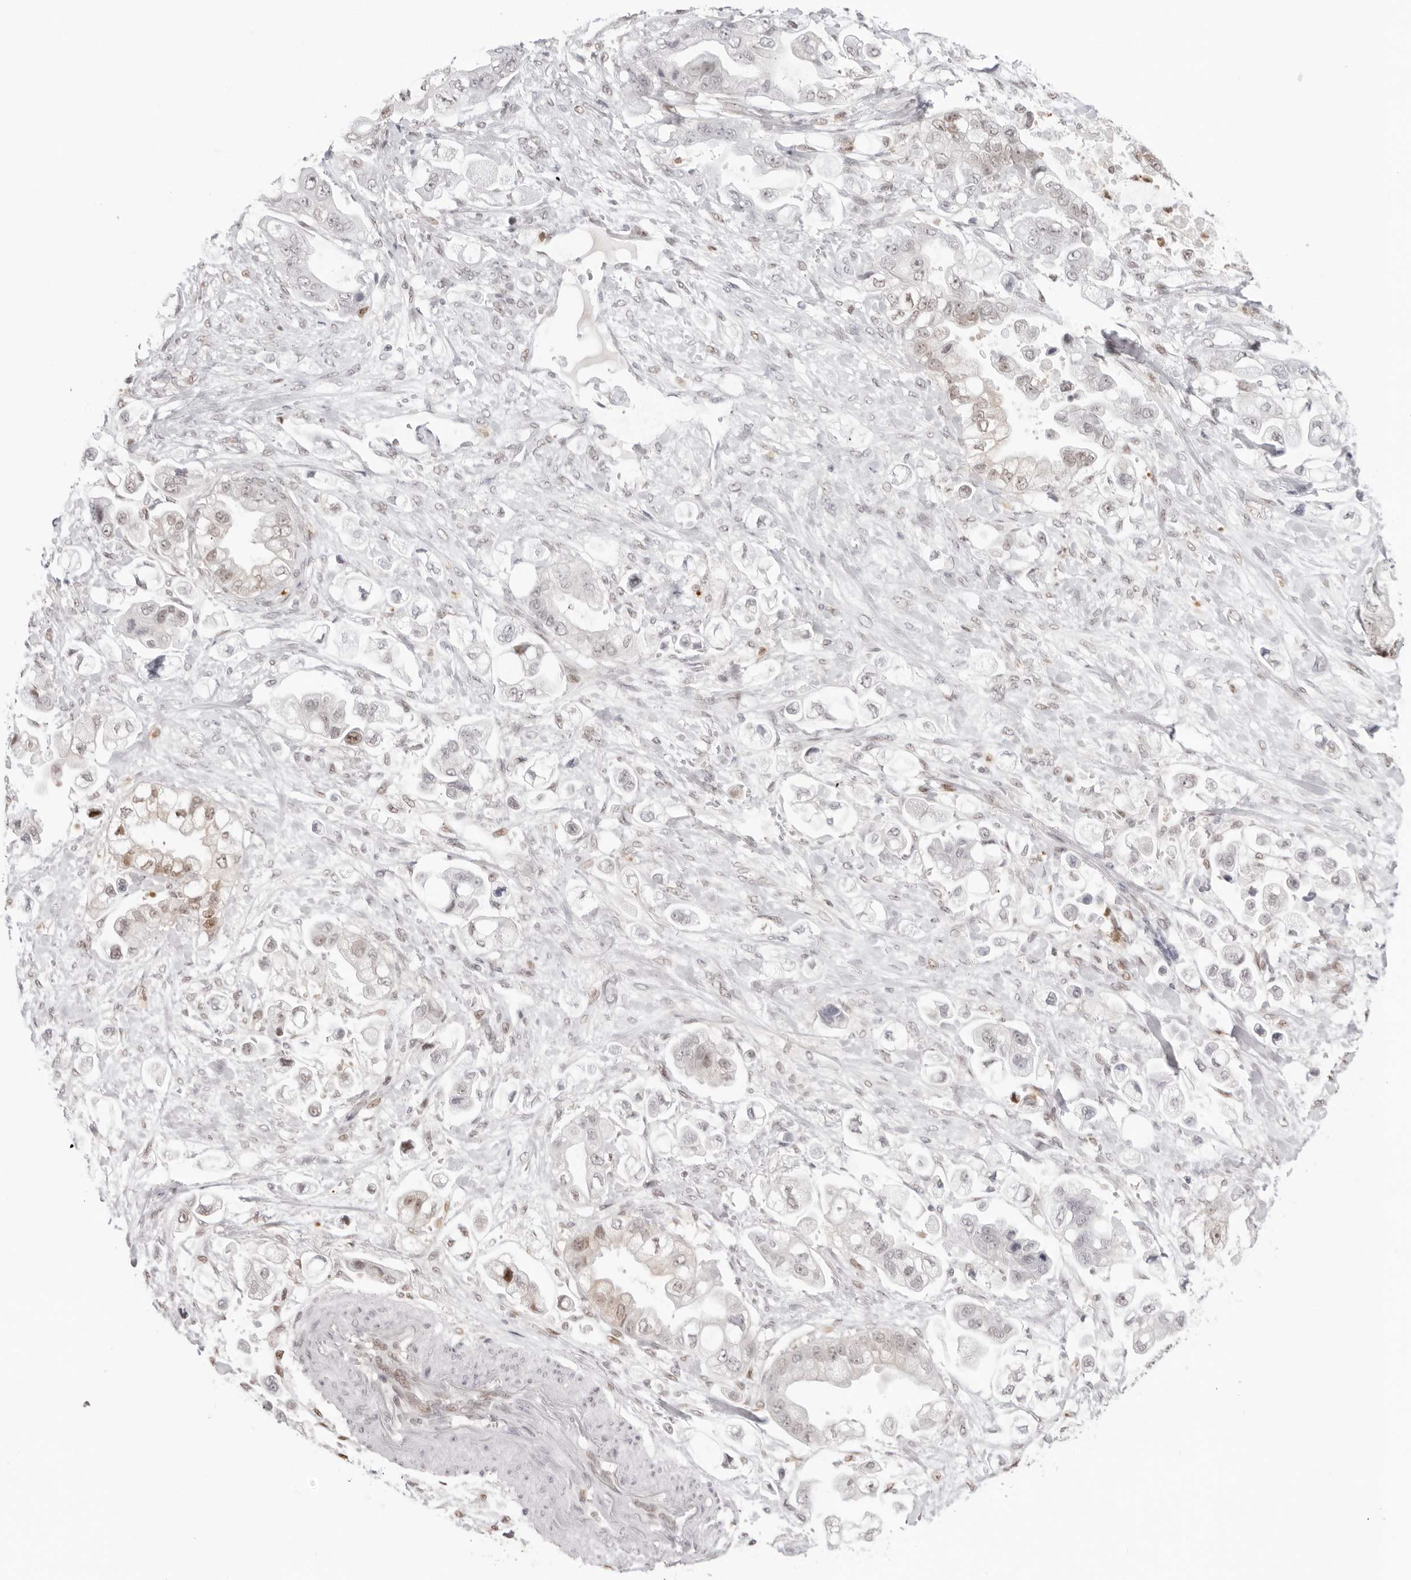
{"staining": {"intensity": "weak", "quantity": "<25%", "location": "cytoplasmic/membranous,nuclear"}, "tissue": "stomach cancer", "cell_type": "Tumor cells", "image_type": "cancer", "snomed": [{"axis": "morphology", "description": "Adenocarcinoma, NOS"}, {"axis": "topography", "description": "Stomach"}], "caption": "Immunohistochemistry image of human stomach cancer stained for a protein (brown), which shows no expression in tumor cells.", "gene": "RNF146", "patient": {"sex": "male", "age": 62}}